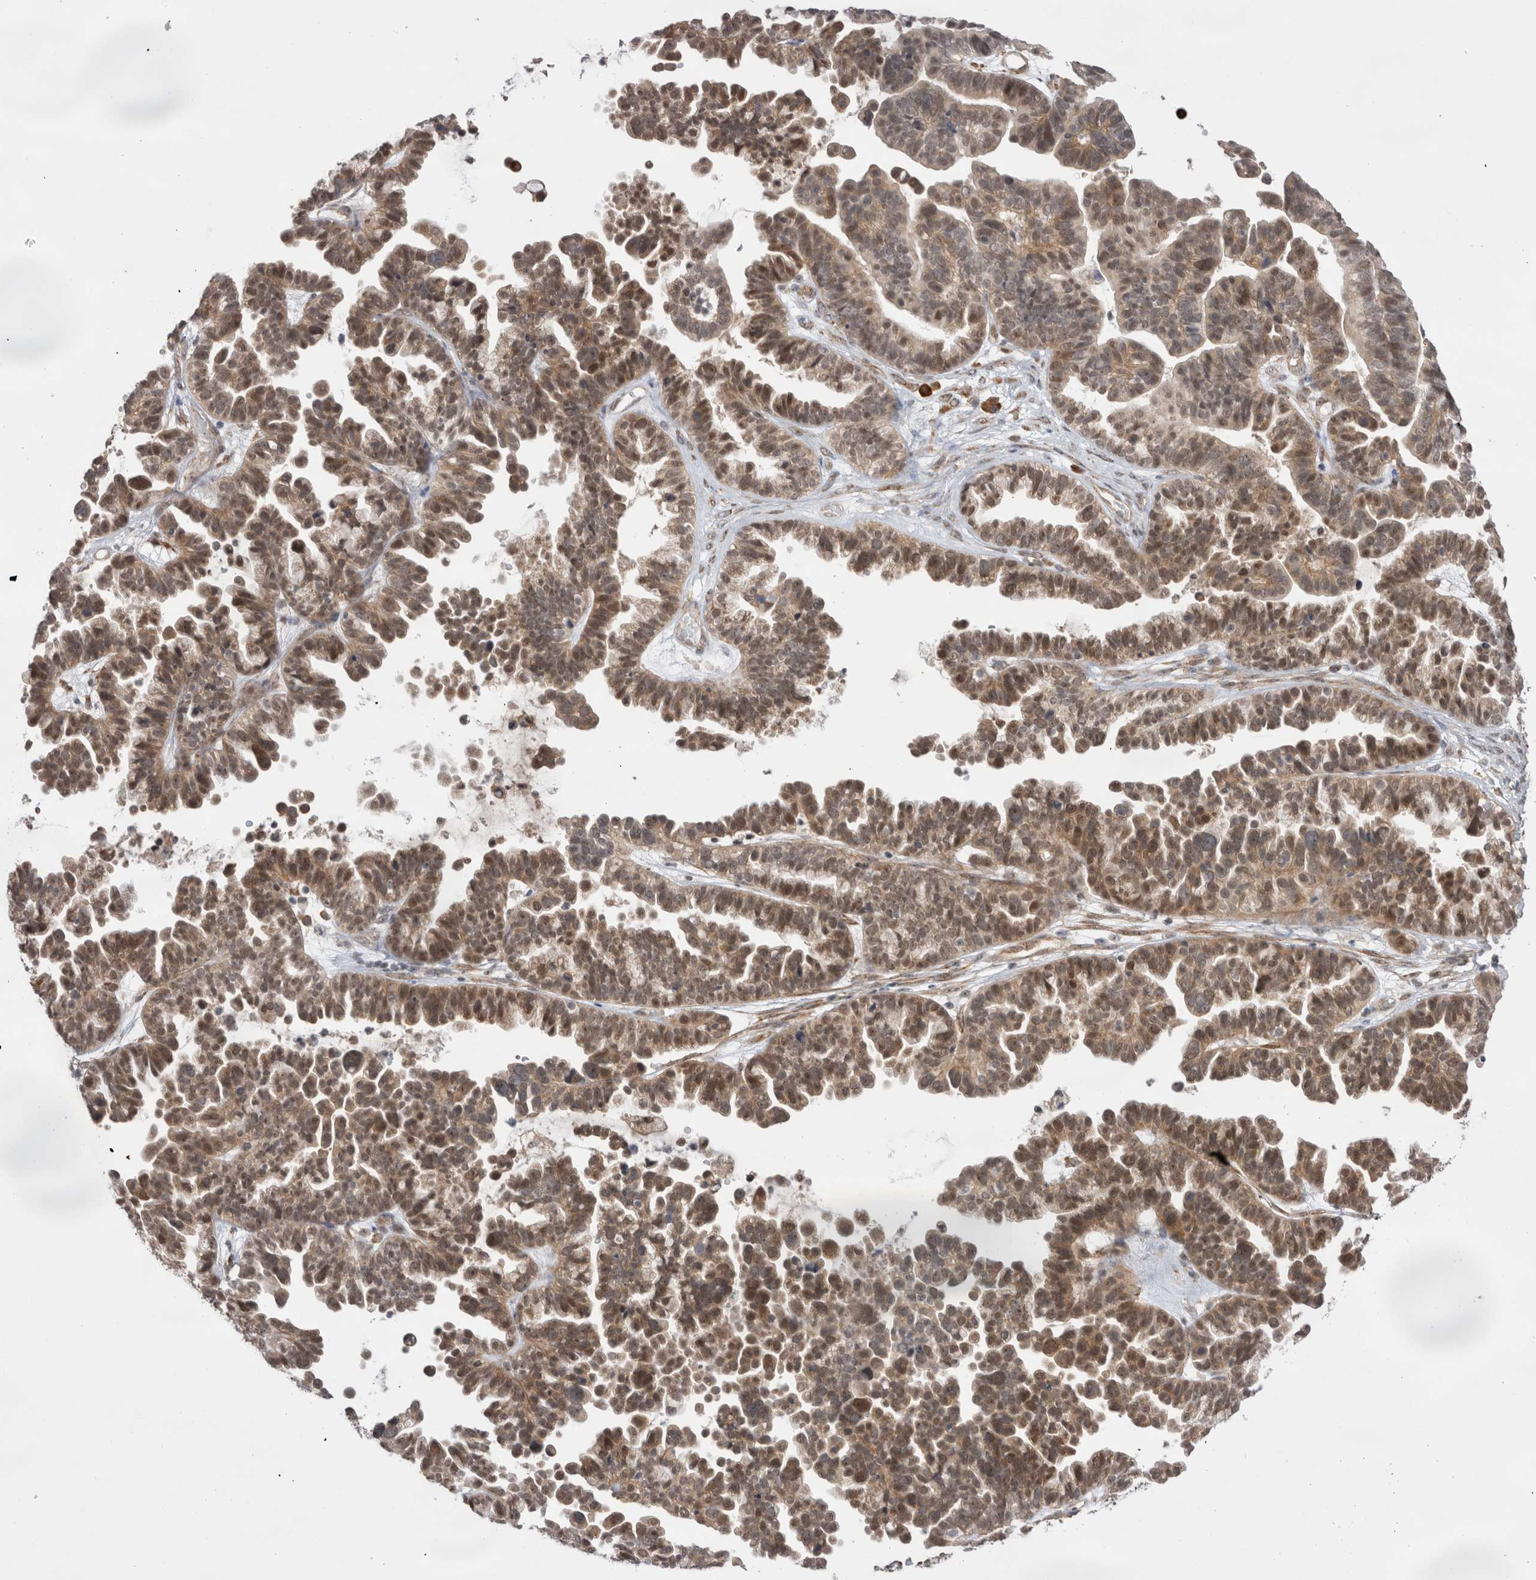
{"staining": {"intensity": "moderate", "quantity": ">75%", "location": "cytoplasmic/membranous,nuclear"}, "tissue": "ovarian cancer", "cell_type": "Tumor cells", "image_type": "cancer", "snomed": [{"axis": "morphology", "description": "Cystadenocarcinoma, serous, NOS"}, {"axis": "topography", "description": "Ovary"}], "caption": "Protein staining demonstrates moderate cytoplasmic/membranous and nuclear positivity in approximately >75% of tumor cells in ovarian serous cystadenocarcinoma. (DAB (3,3'-diaminobenzidine) = brown stain, brightfield microscopy at high magnification).", "gene": "EXOSC4", "patient": {"sex": "female", "age": 56}}